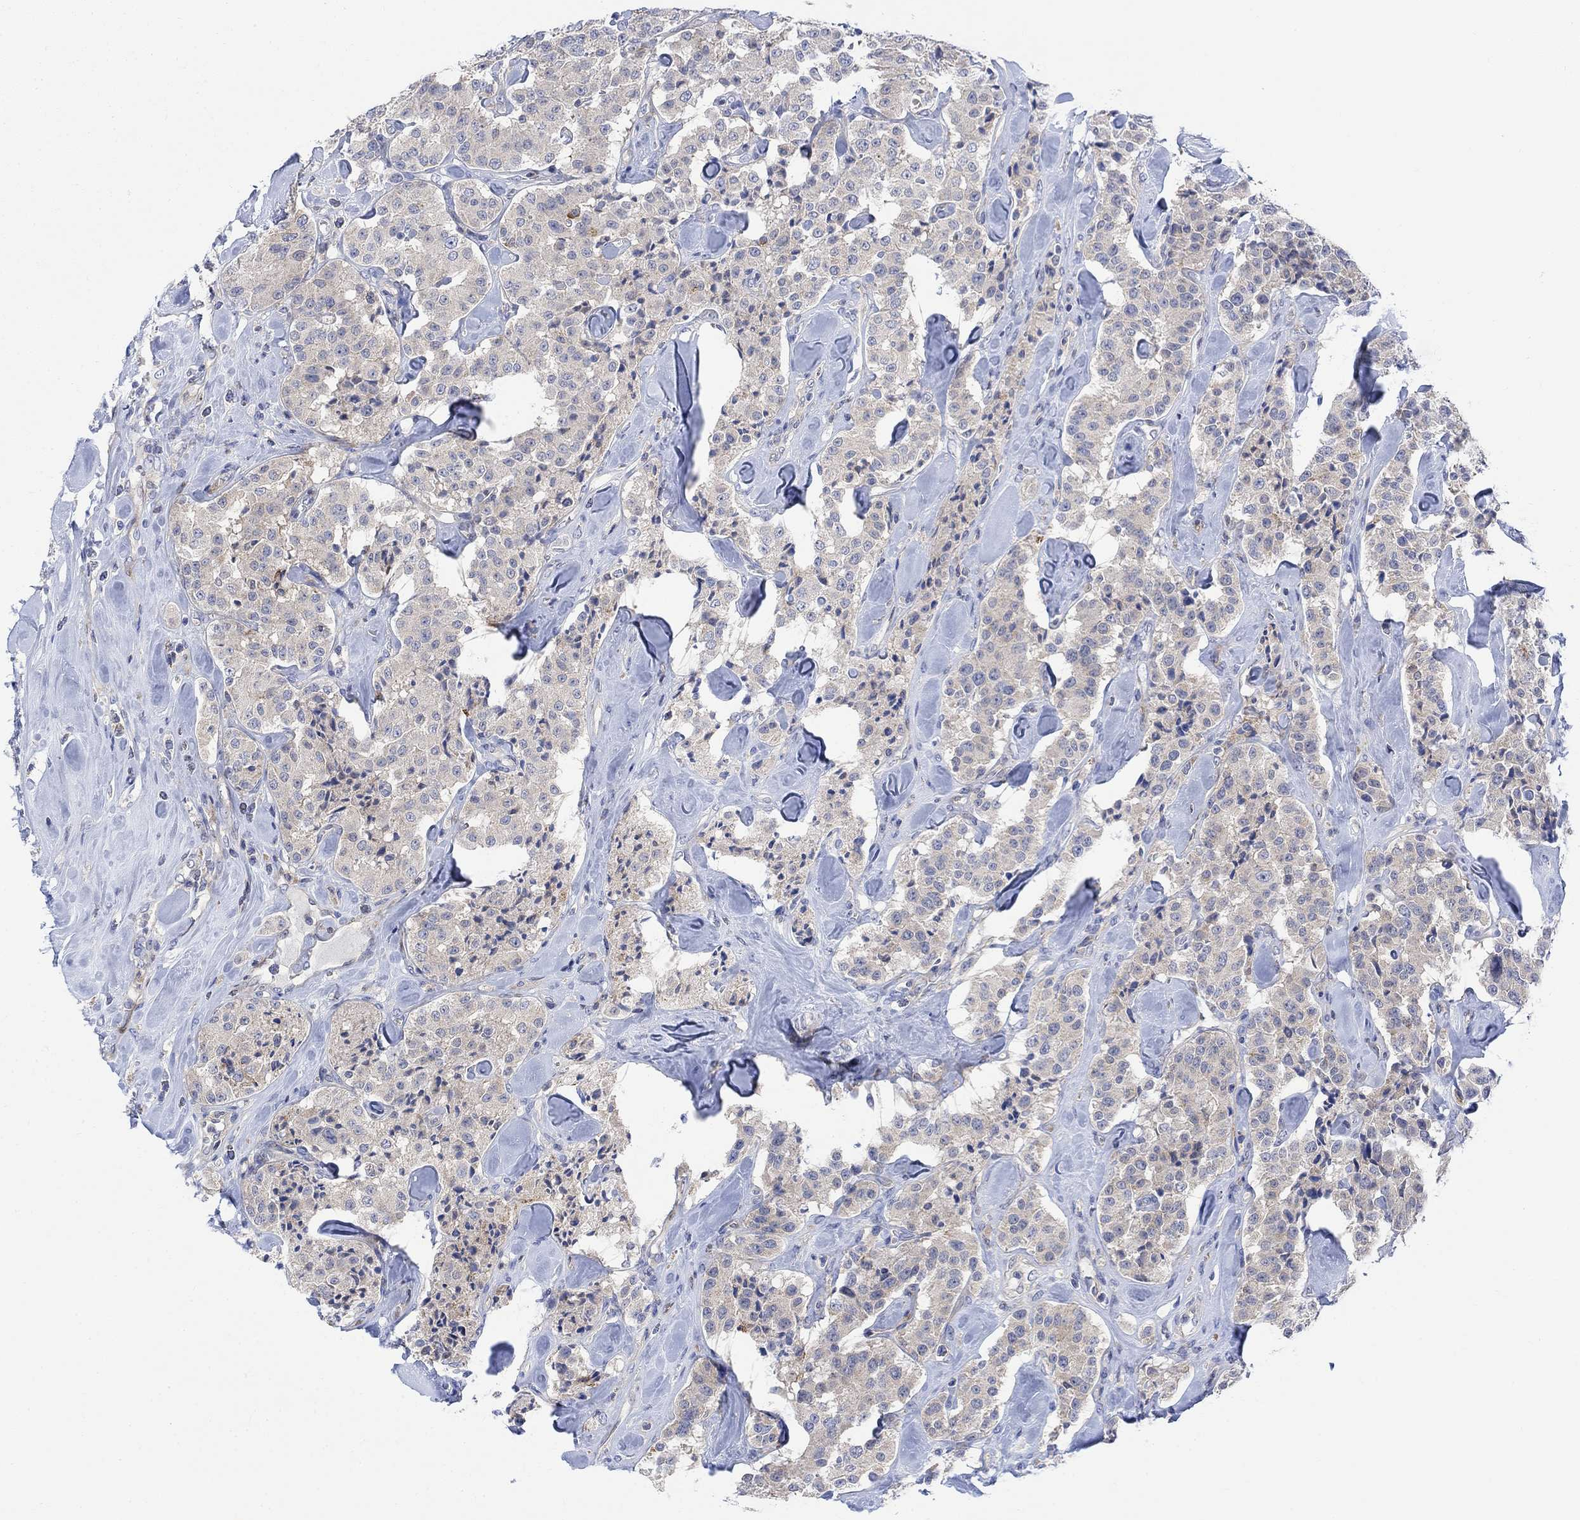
{"staining": {"intensity": "negative", "quantity": "none", "location": "none"}, "tissue": "carcinoid", "cell_type": "Tumor cells", "image_type": "cancer", "snomed": [{"axis": "morphology", "description": "Carcinoid, malignant, NOS"}, {"axis": "topography", "description": "Pancreas"}], "caption": "Human malignant carcinoid stained for a protein using IHC reveals no positivity in tumor cells.", "gene": "ARSK", "patient": {"sex": "male", "age": 41}}